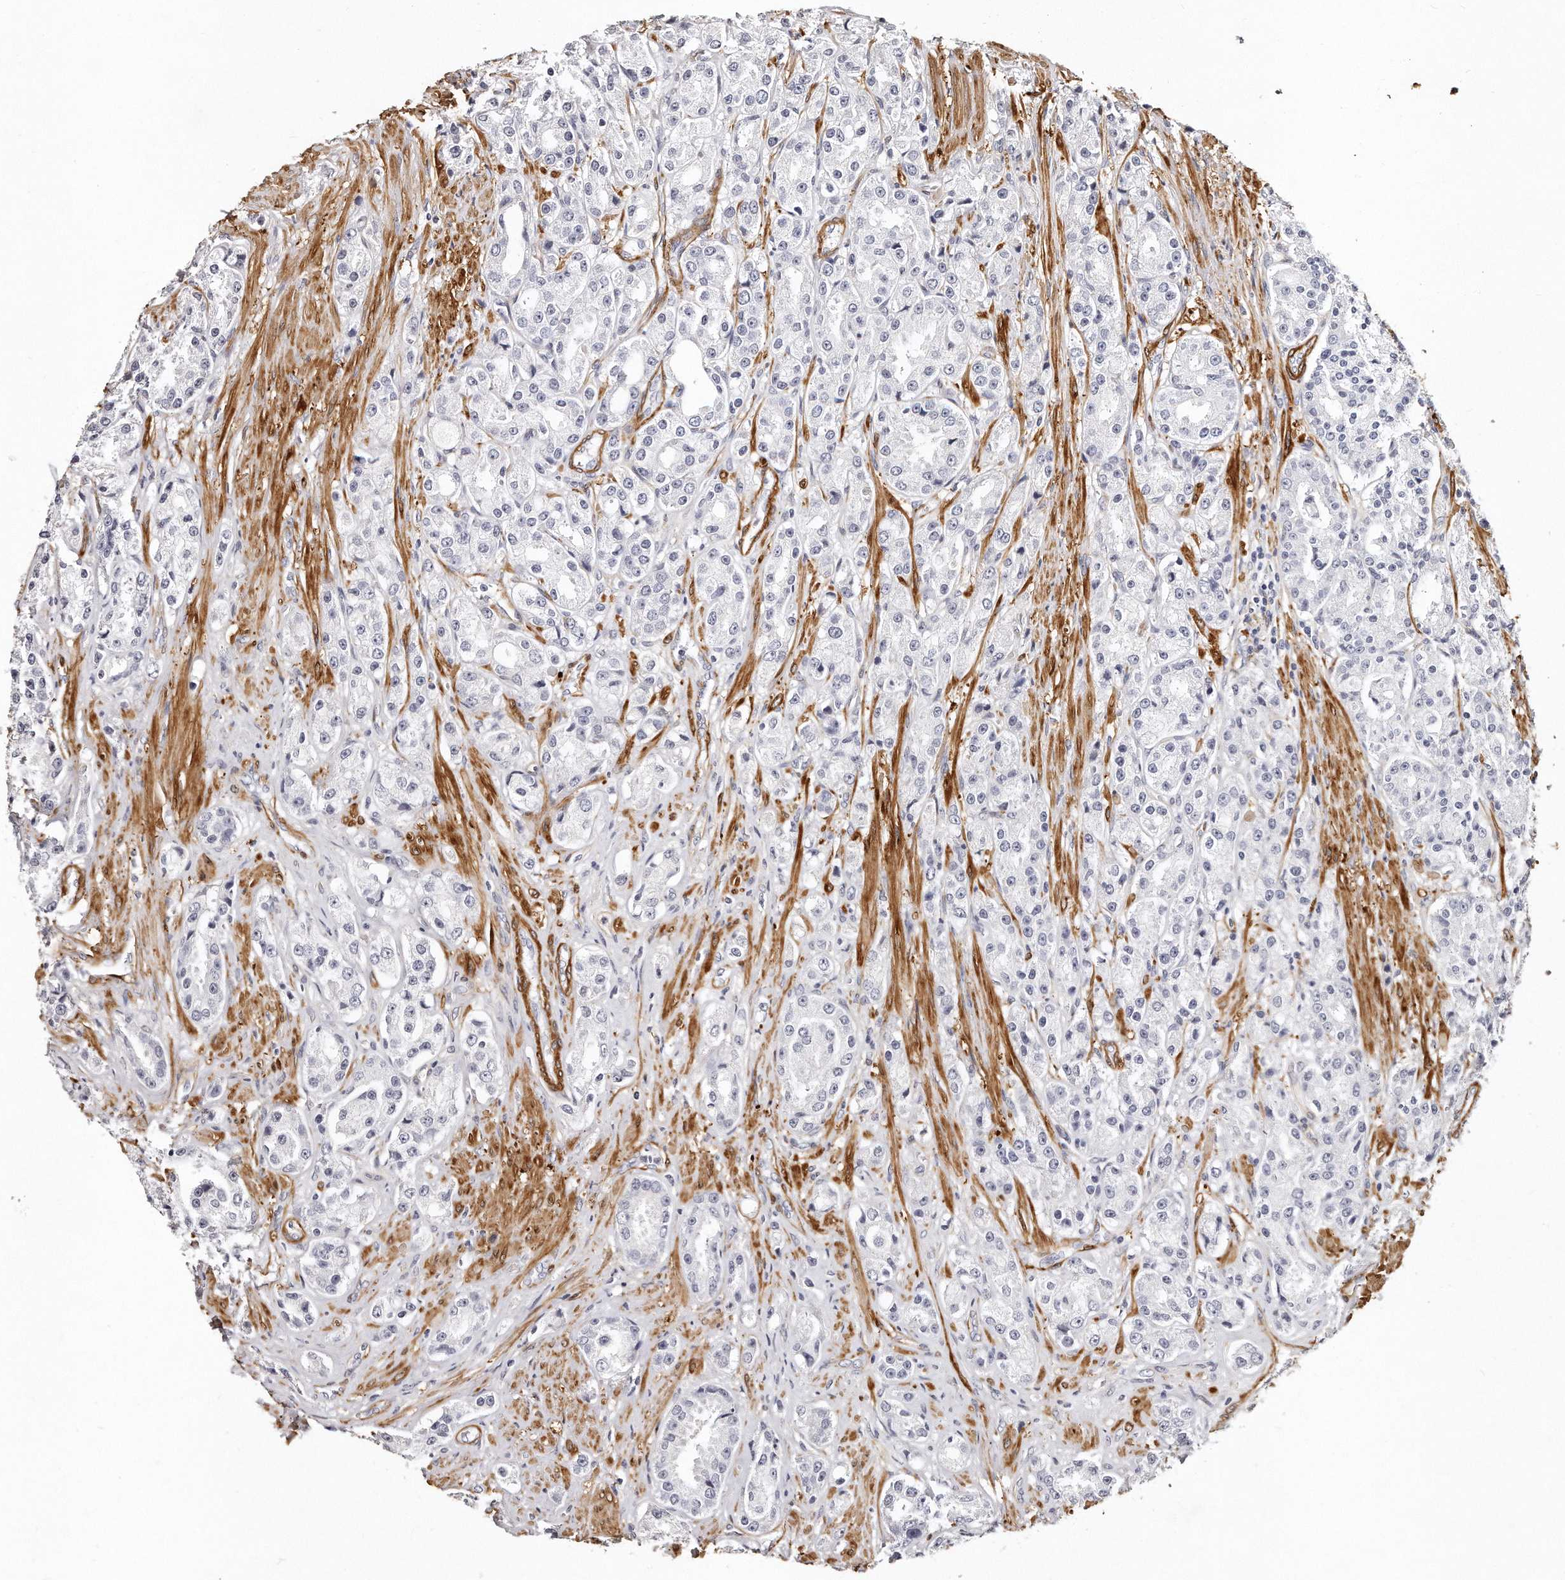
{"staining": {"intensity": "negative", "quantity": "none", "location": "none"}, "tissue": "prostate cancer", "cell_type": "Tumor cells", "image_type": "cancer", "snomed": [{"axis": "morphology", "description": "Adenocarcinoma, High grade"}, {"axis": "topography", "description": "Prostate"}], "caption": "A high-resolution image shows IHC staining of prostate cancer (high-grade adenocarcinoma), which displays no significant expression in tumor cells. (Brightfield microscopy of DAB immunohistochemistry (IHC) at high magnification).", "gene": "LMOD1", "patient": {"sex": "male", "age": 60}}